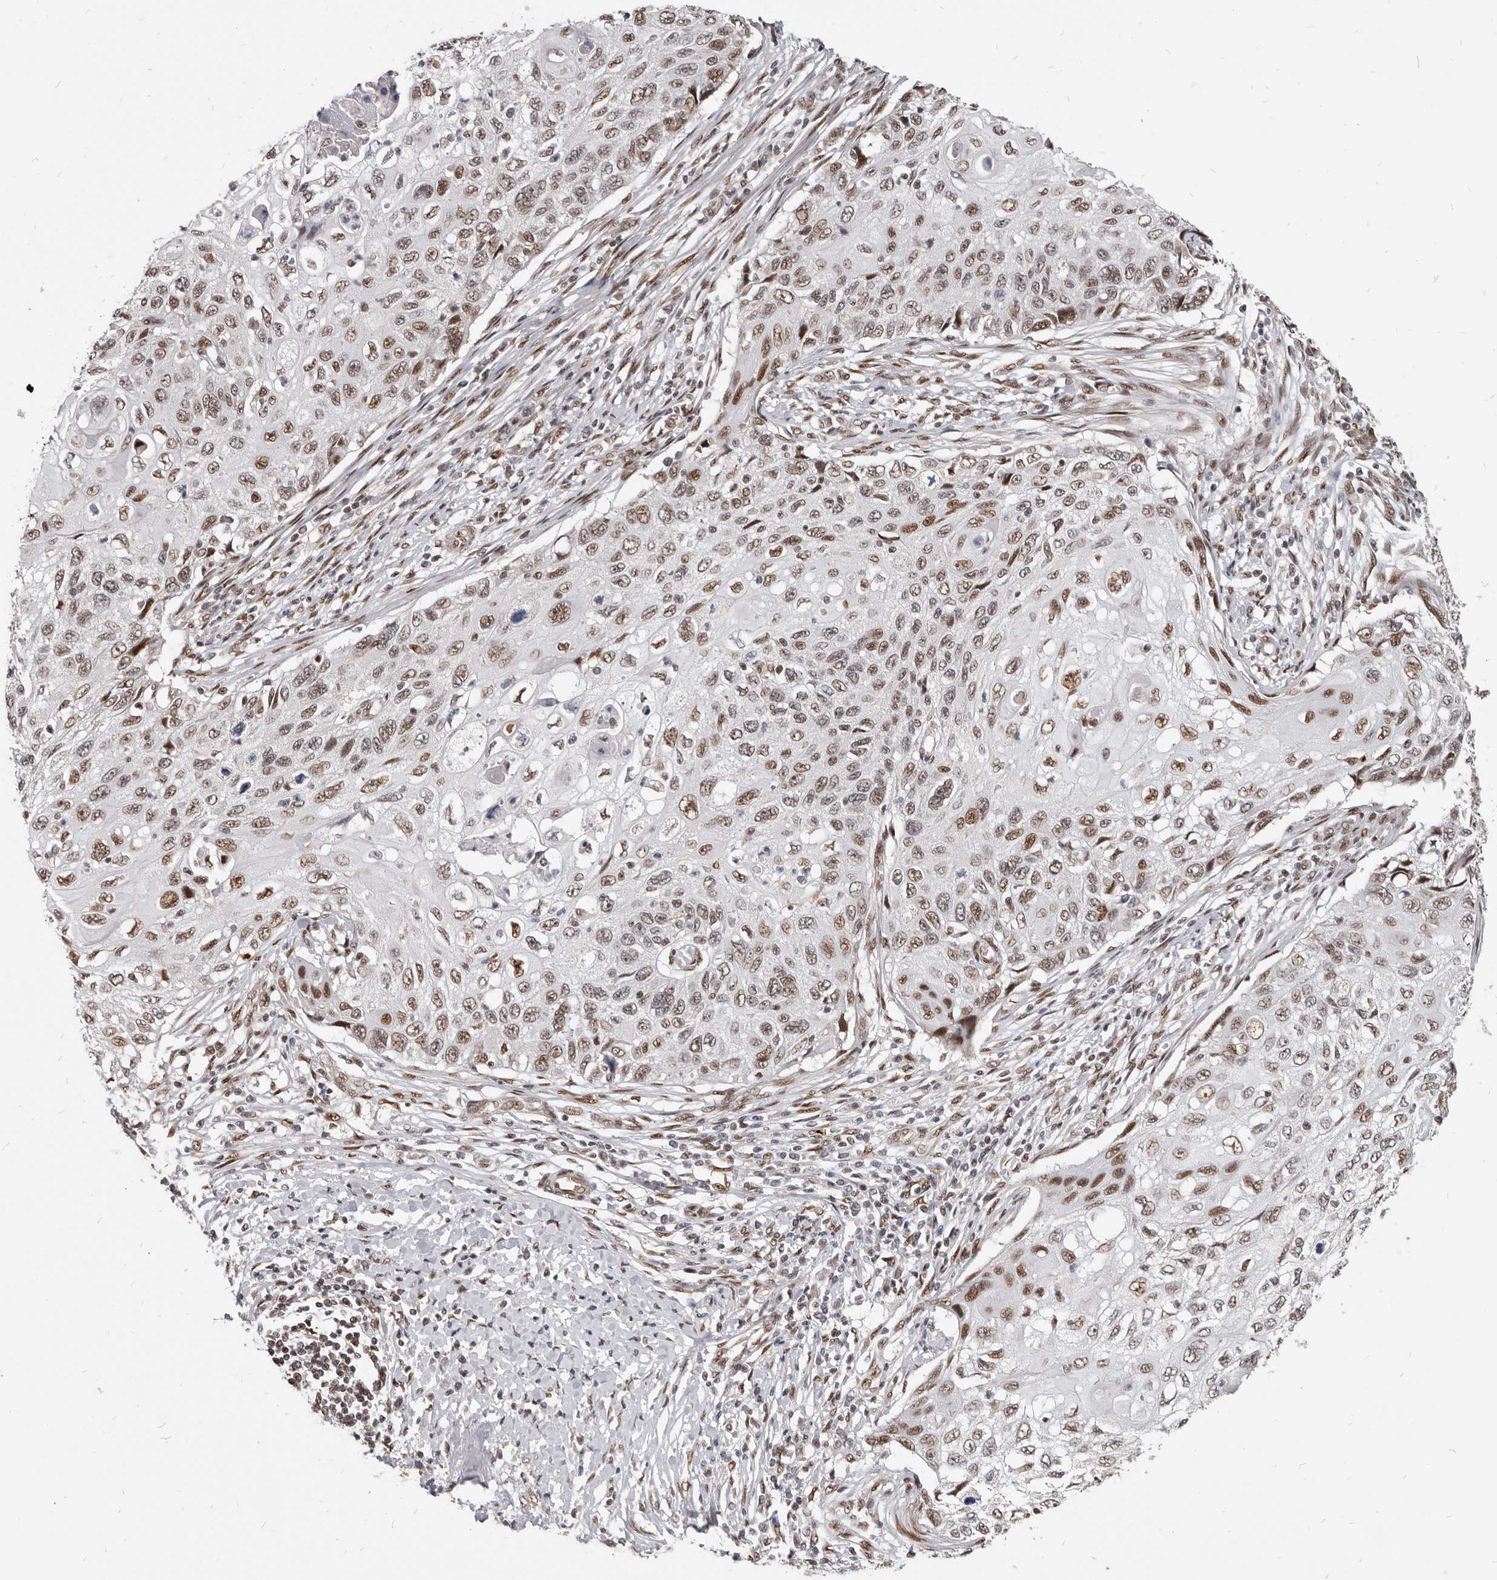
{"staining": {"intensity": "moderate", "quantity": ">75%", "location": "nuclear"}, "tissue": "cervical cancer", "cell_type": "Tumor cells", "image_type": "cancer", "snomed": [{"axis": "morphology", "description": "Squamous cell carcinoma, NOS"}, {"axis": "topography", "description": "Cervix"}], "caption": "Human cervical squamous cell carcinoma stained for a protein (brown) exhibits moderate nuclear positive positivity in about >75% of tumor cells.", "gene": "ATF5", "patient": {"sex": "female", "age": 70}}